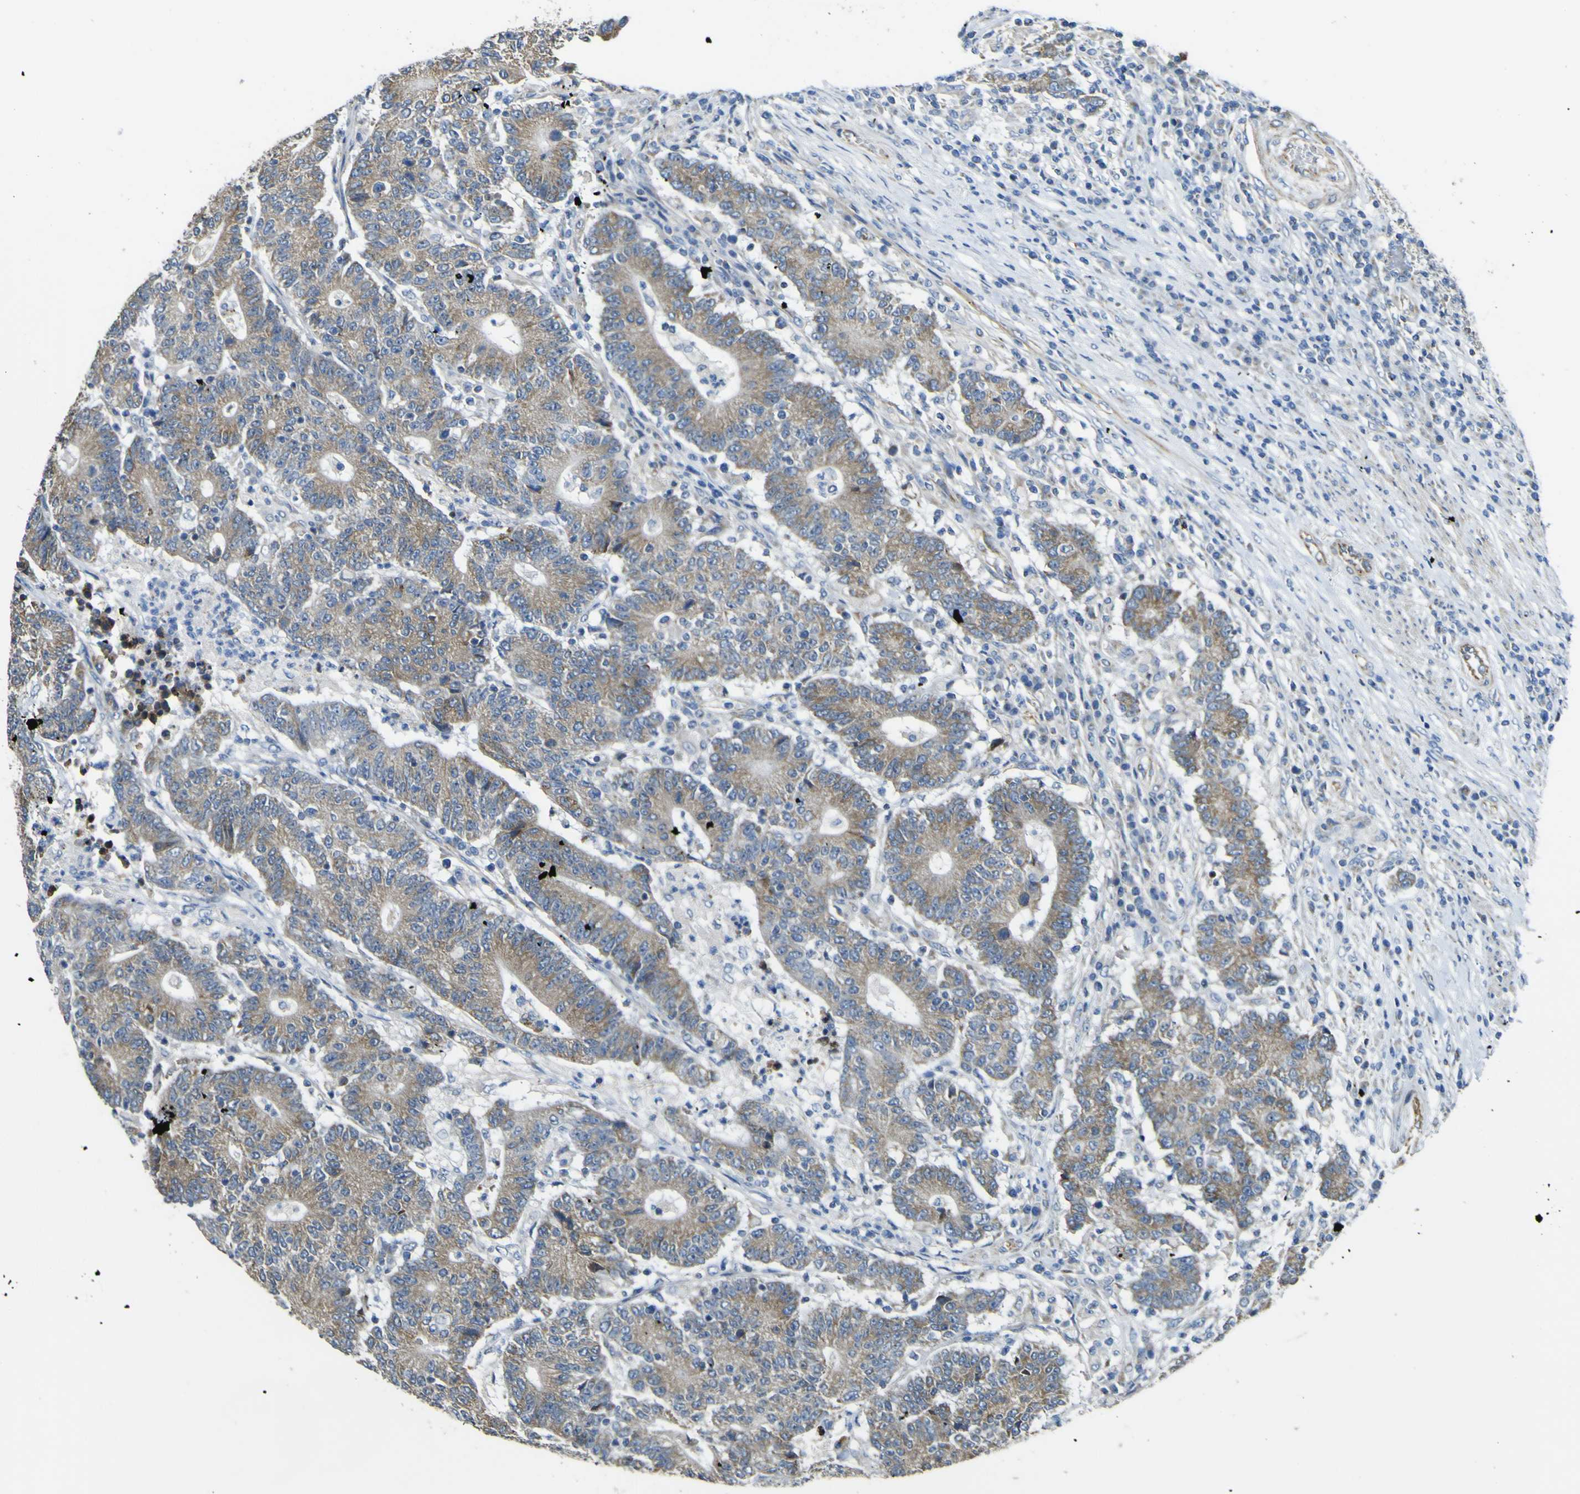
{"staining": {"intensity": "moderate", "quantity": ">75%", "location": "cytoplasmic/membranous"}, "tissue": "colorectal cancer", "cell_type": "Tumor cells", "image_type": "cancer", "snomed": [{"axis": "morphology", "description": "Normal tissue, NOS"}, {"axis": "morphology", "description": "Adenocarcinoma, NOS"}, {"axis": "topography", "description": "Colon"}], "caption": "IHC image of neoplastic tissue: human colorectal cancer (adenocarcinoma) stained using immunohistochemistry (IHC) reveals medium levels of moderate protein expression localized specifically in the cytoplasmic/membranous of tumor cells, appearing as a cytoplasmic/membranous brown color.", "gene": "ALDH18A1", "patient": {"sex": "female", "age": 75}}